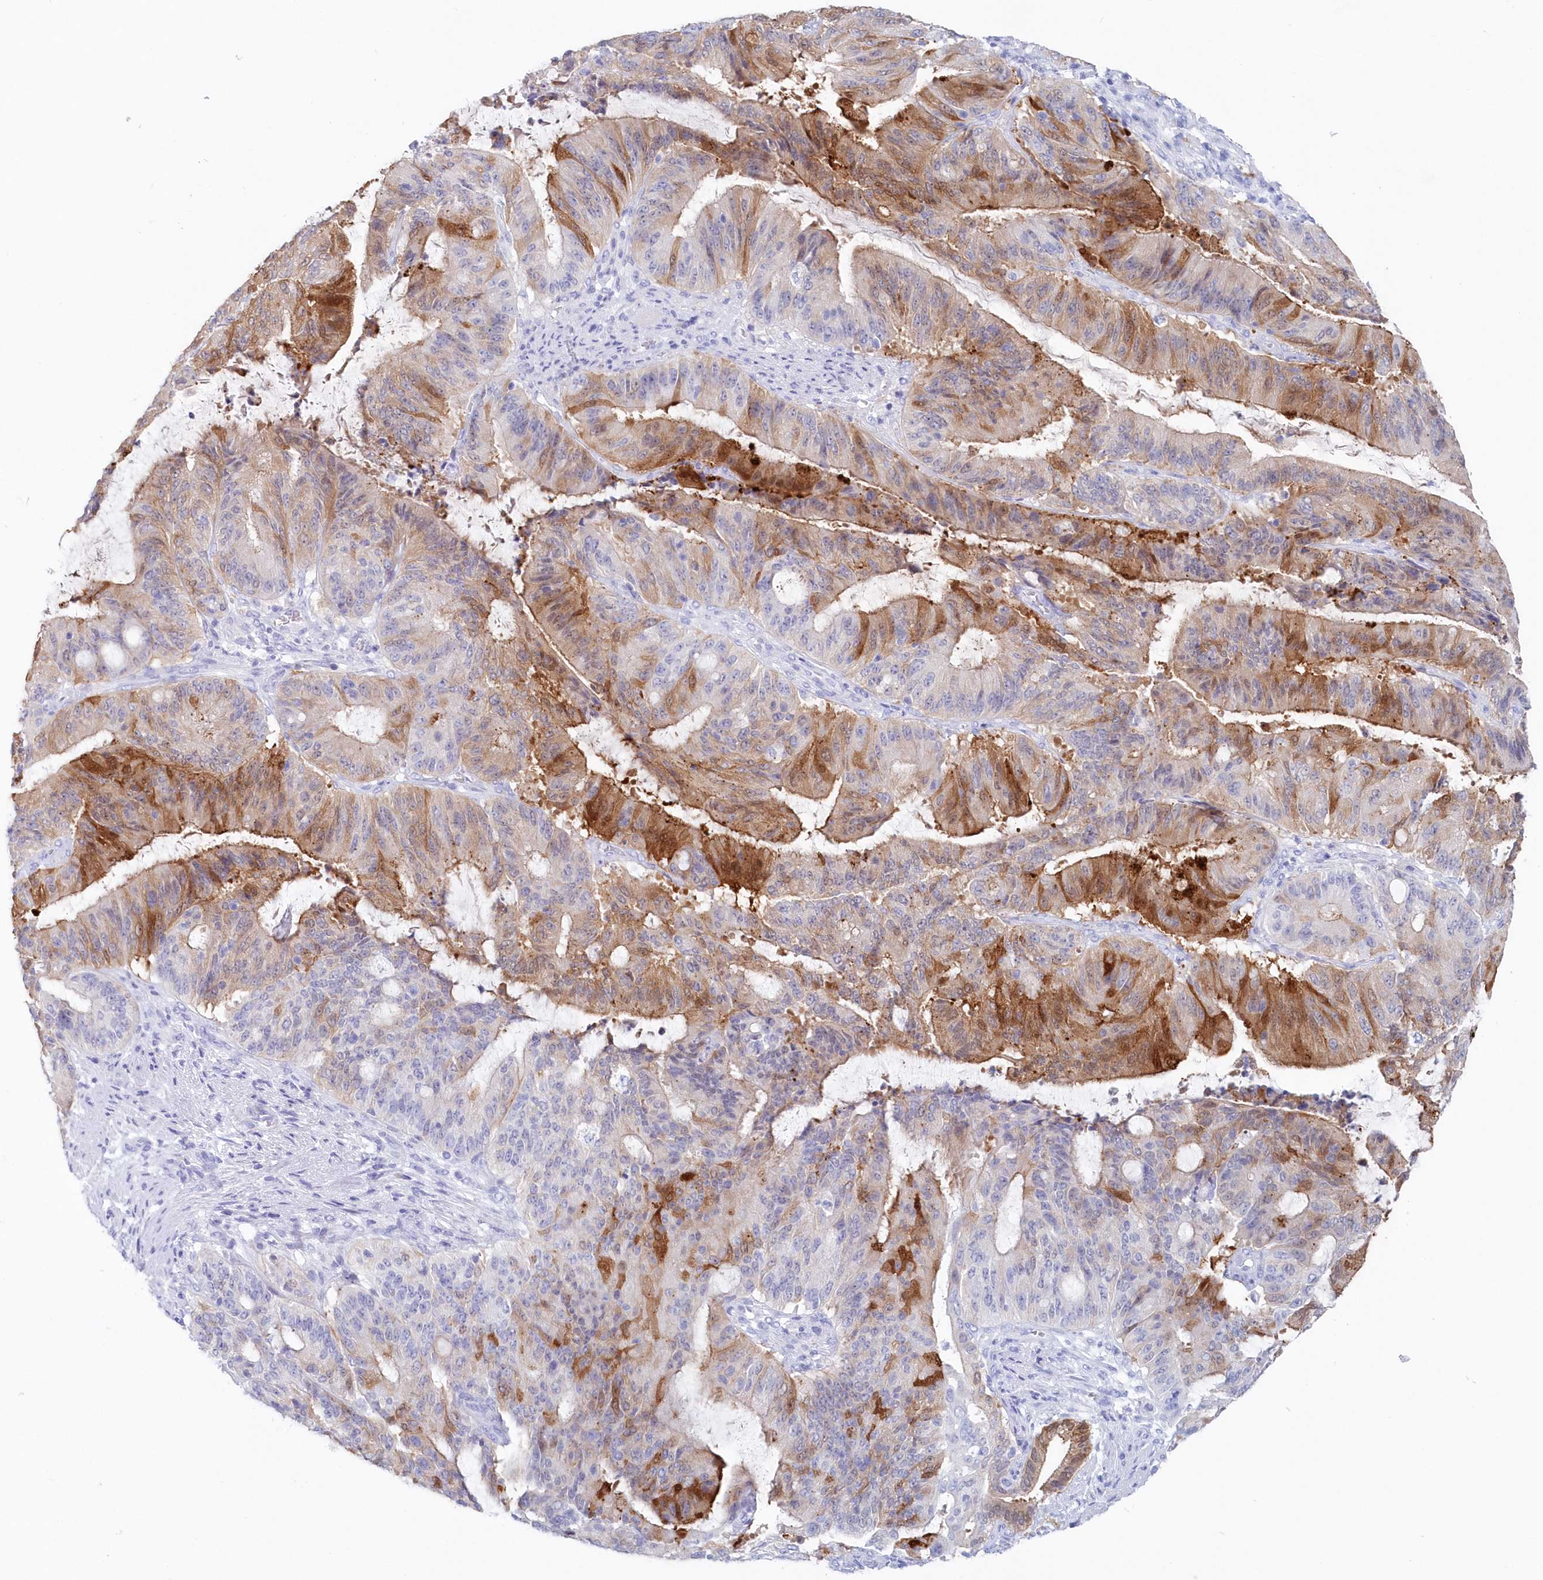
{"staining": {"intensity": "moderate", "quantity": "25%-75%", "location": "cytoplasmic/membranous"}, "tissue": "liver cancer", "cell_type": "Tumor cells", "image_type": "cancer", "snomed": [{"axis": "morphology", "description": "Normal tissue, NOS"}, {"axis": "morphology", "description": "Cholangiocarcinoma"}, {"axis": "topography", "description": "Liver"}, {"axis": "topography", "description": "Peripheral nerve tissue"}], "caption": "Tumor cells reveal medium levels of moderate cytoplasmic/membranous expression in approximately 25%-75% of cells in cholangiocarcinoma (liver).", "gene": "CSNK1G2", "patient": {"sex": "female", "age": 73}}